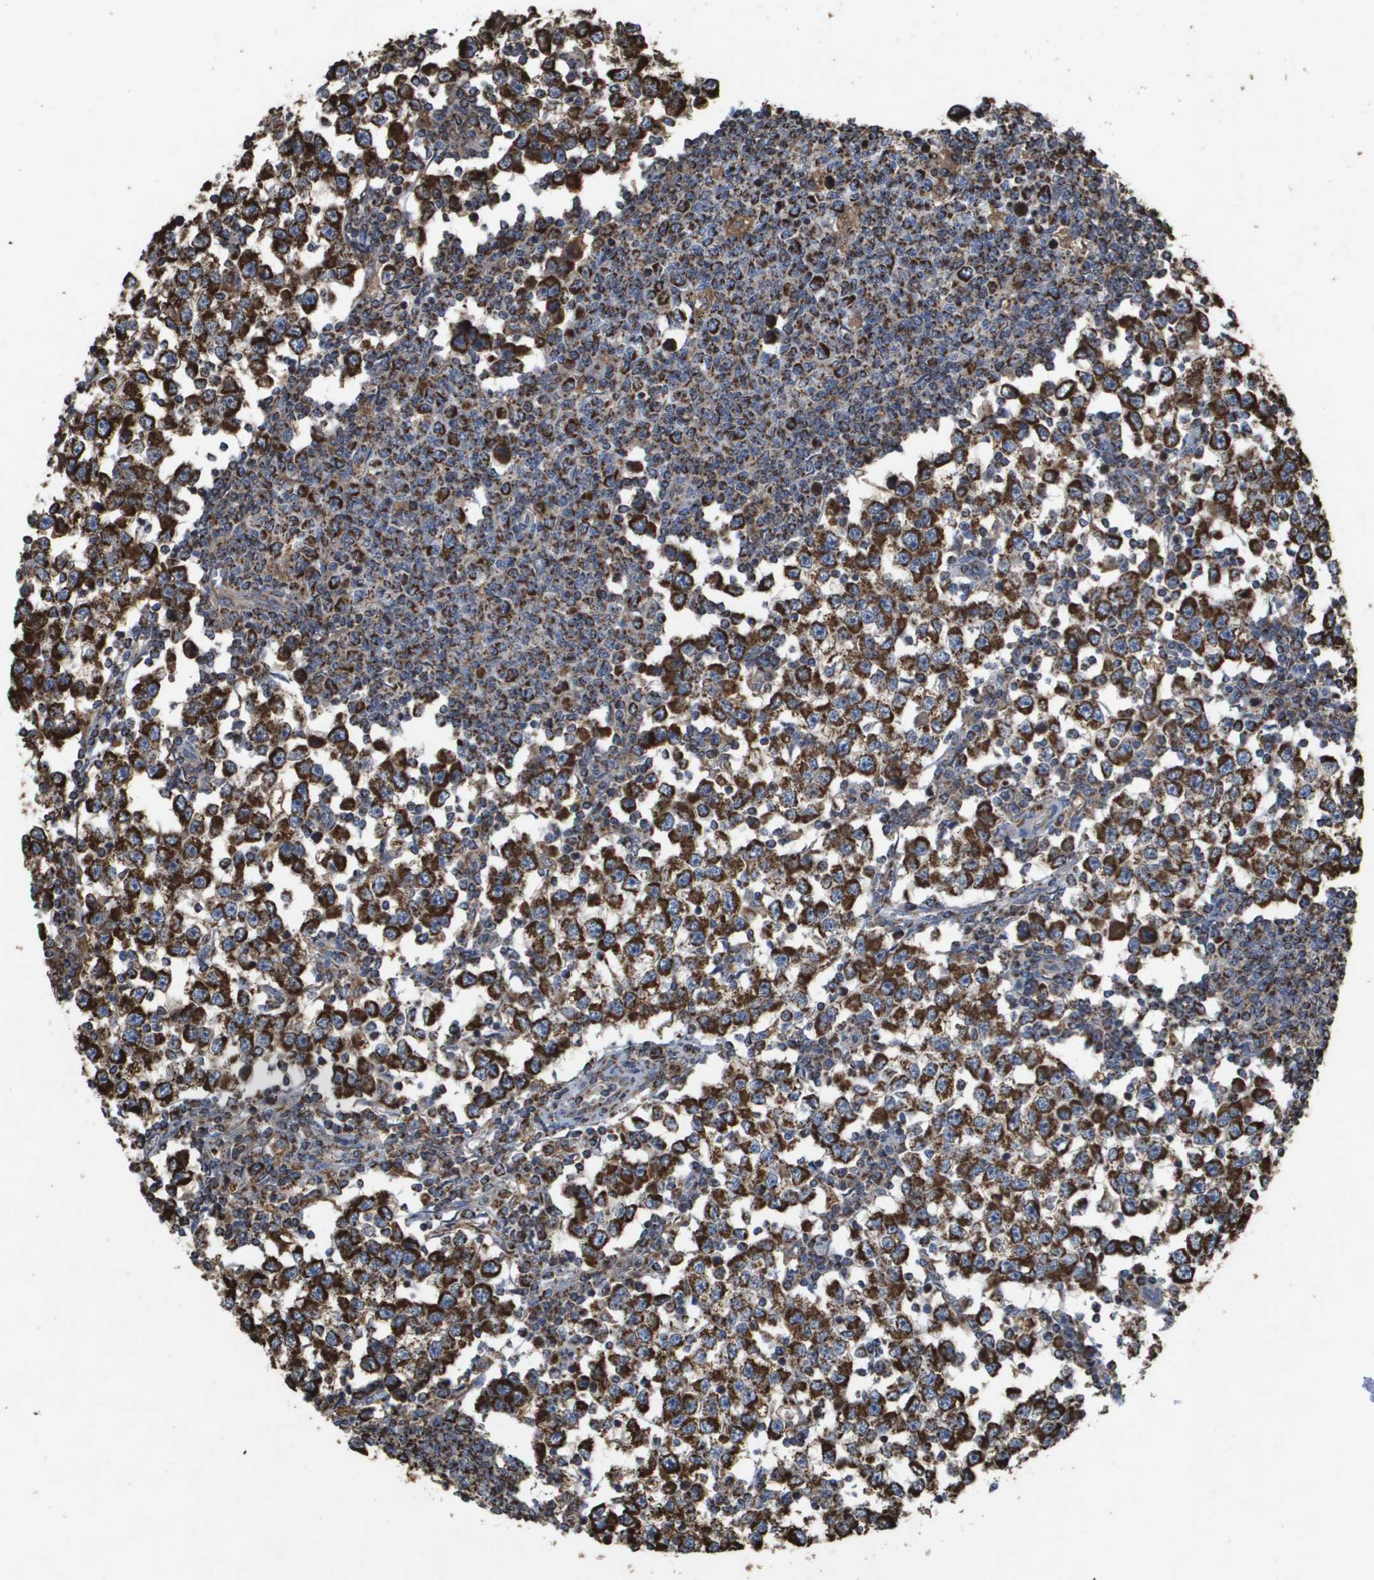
{"staining": {"intensity": "strong", "quantity": ">75%", "location": "cytoplasmic/membranous"}, "tissue": "testis cancer", "cell_type": "Tumor cells", "image_type": "cancer", "snomed": [{"axis": "morphology", "description": "Seminoma, NOS"}, {"axis": "topography", "description": "Testis"}], "caption": "Testis cancer was stained to show a protein in brown. There is high levels of strong cytoplasmic/membranous staining in about >75% of tumor cells.", "gene": "HSPE1", "patient": {"sex": "male", "age": 65}}